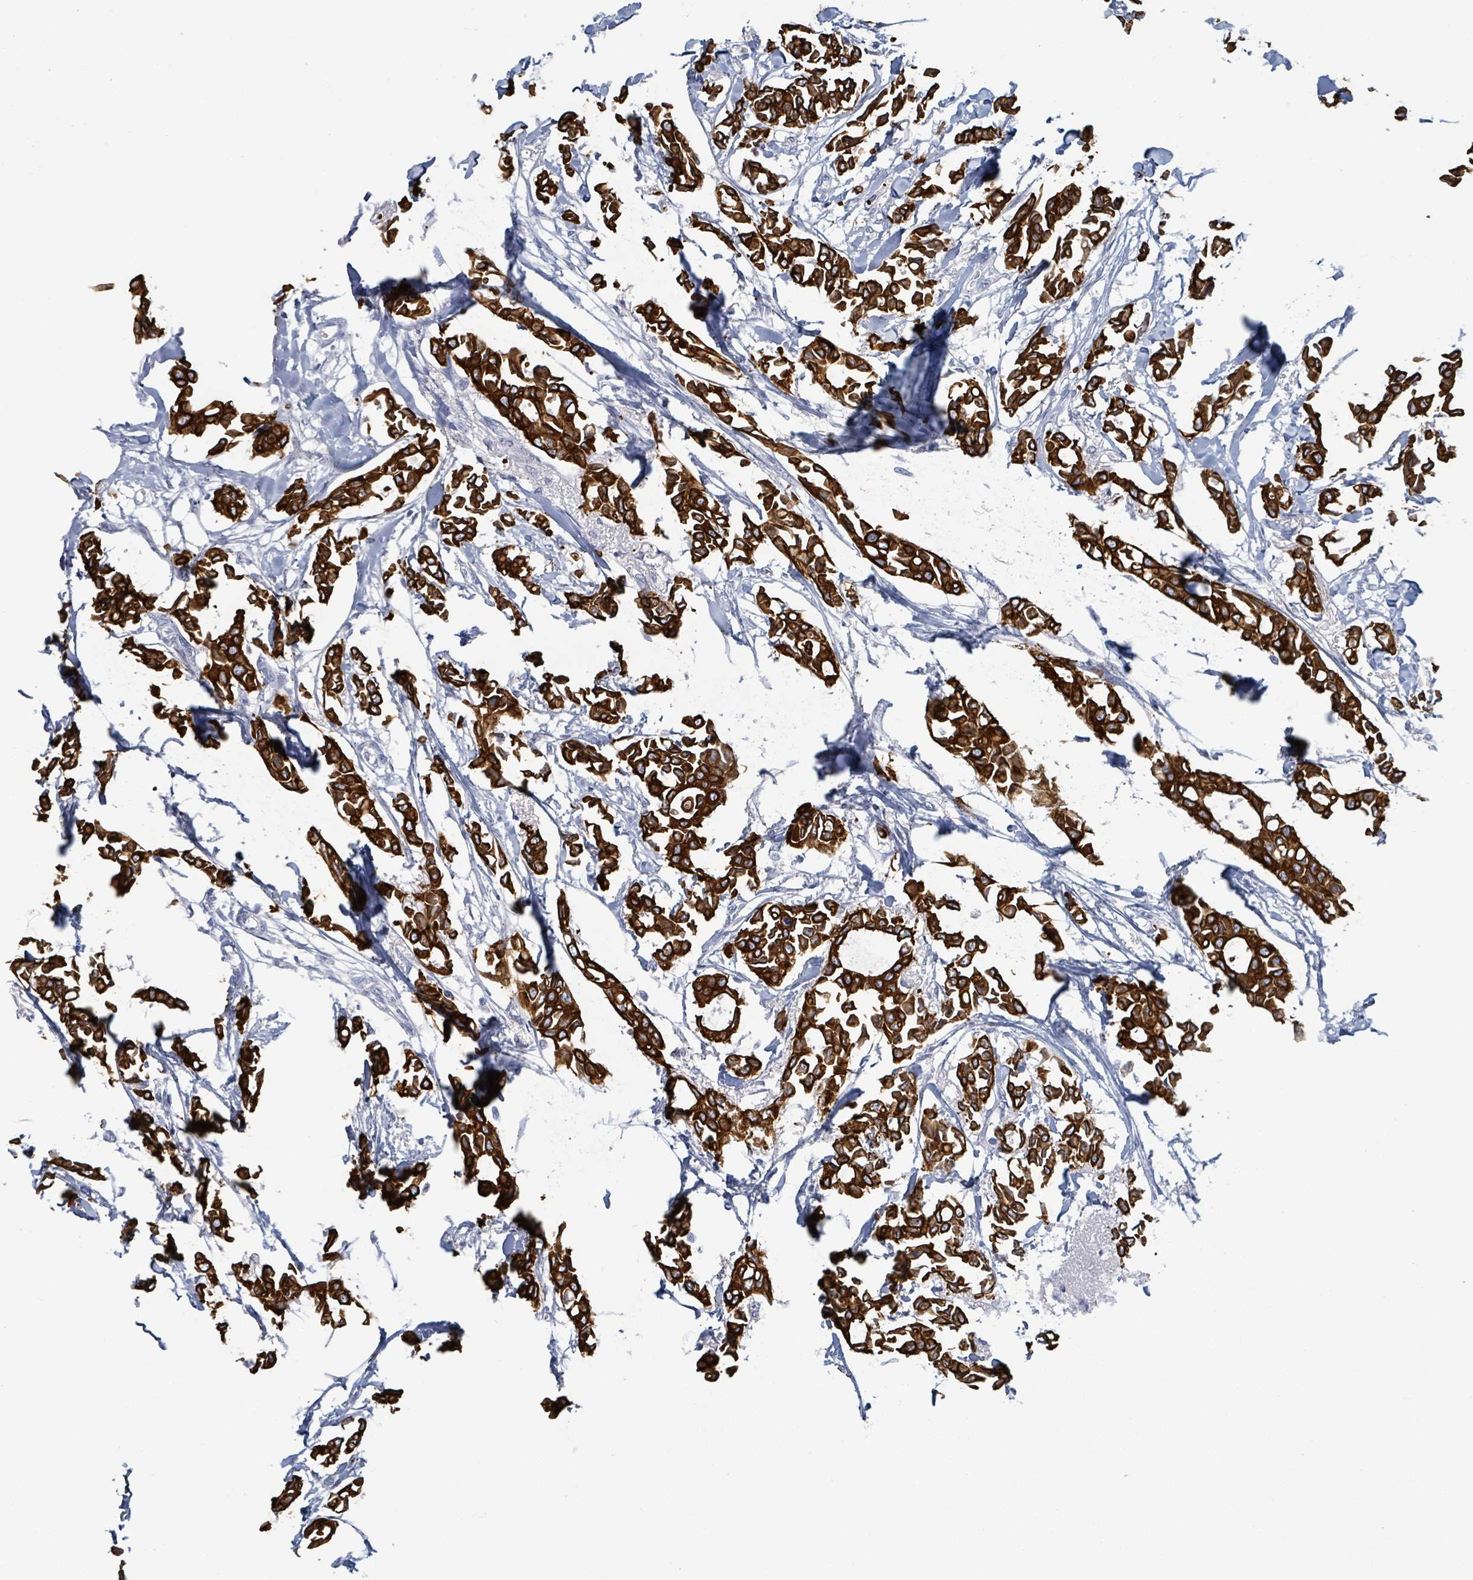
{"staining": {"intensity": "strong", "quantity": ">75%", "location": "cytoplasmic/membranous"}, "tissue": "breast cancer", "cell_type": "Tumor cells", "image_type": "cancer", "snomed": [{"axis": "morphology", "description": "Duct carcinoma"}, {"axis": "topography", "description": "Breast"}], "caption": "Immunohistochemical staining of intraductal carcinoma (breast) shows strong cytoplasmic/membranous protein staining in approximately >75% of tumor cells.", "gene": "KRT8", "patient": {"sex": "female", "age": 41}}